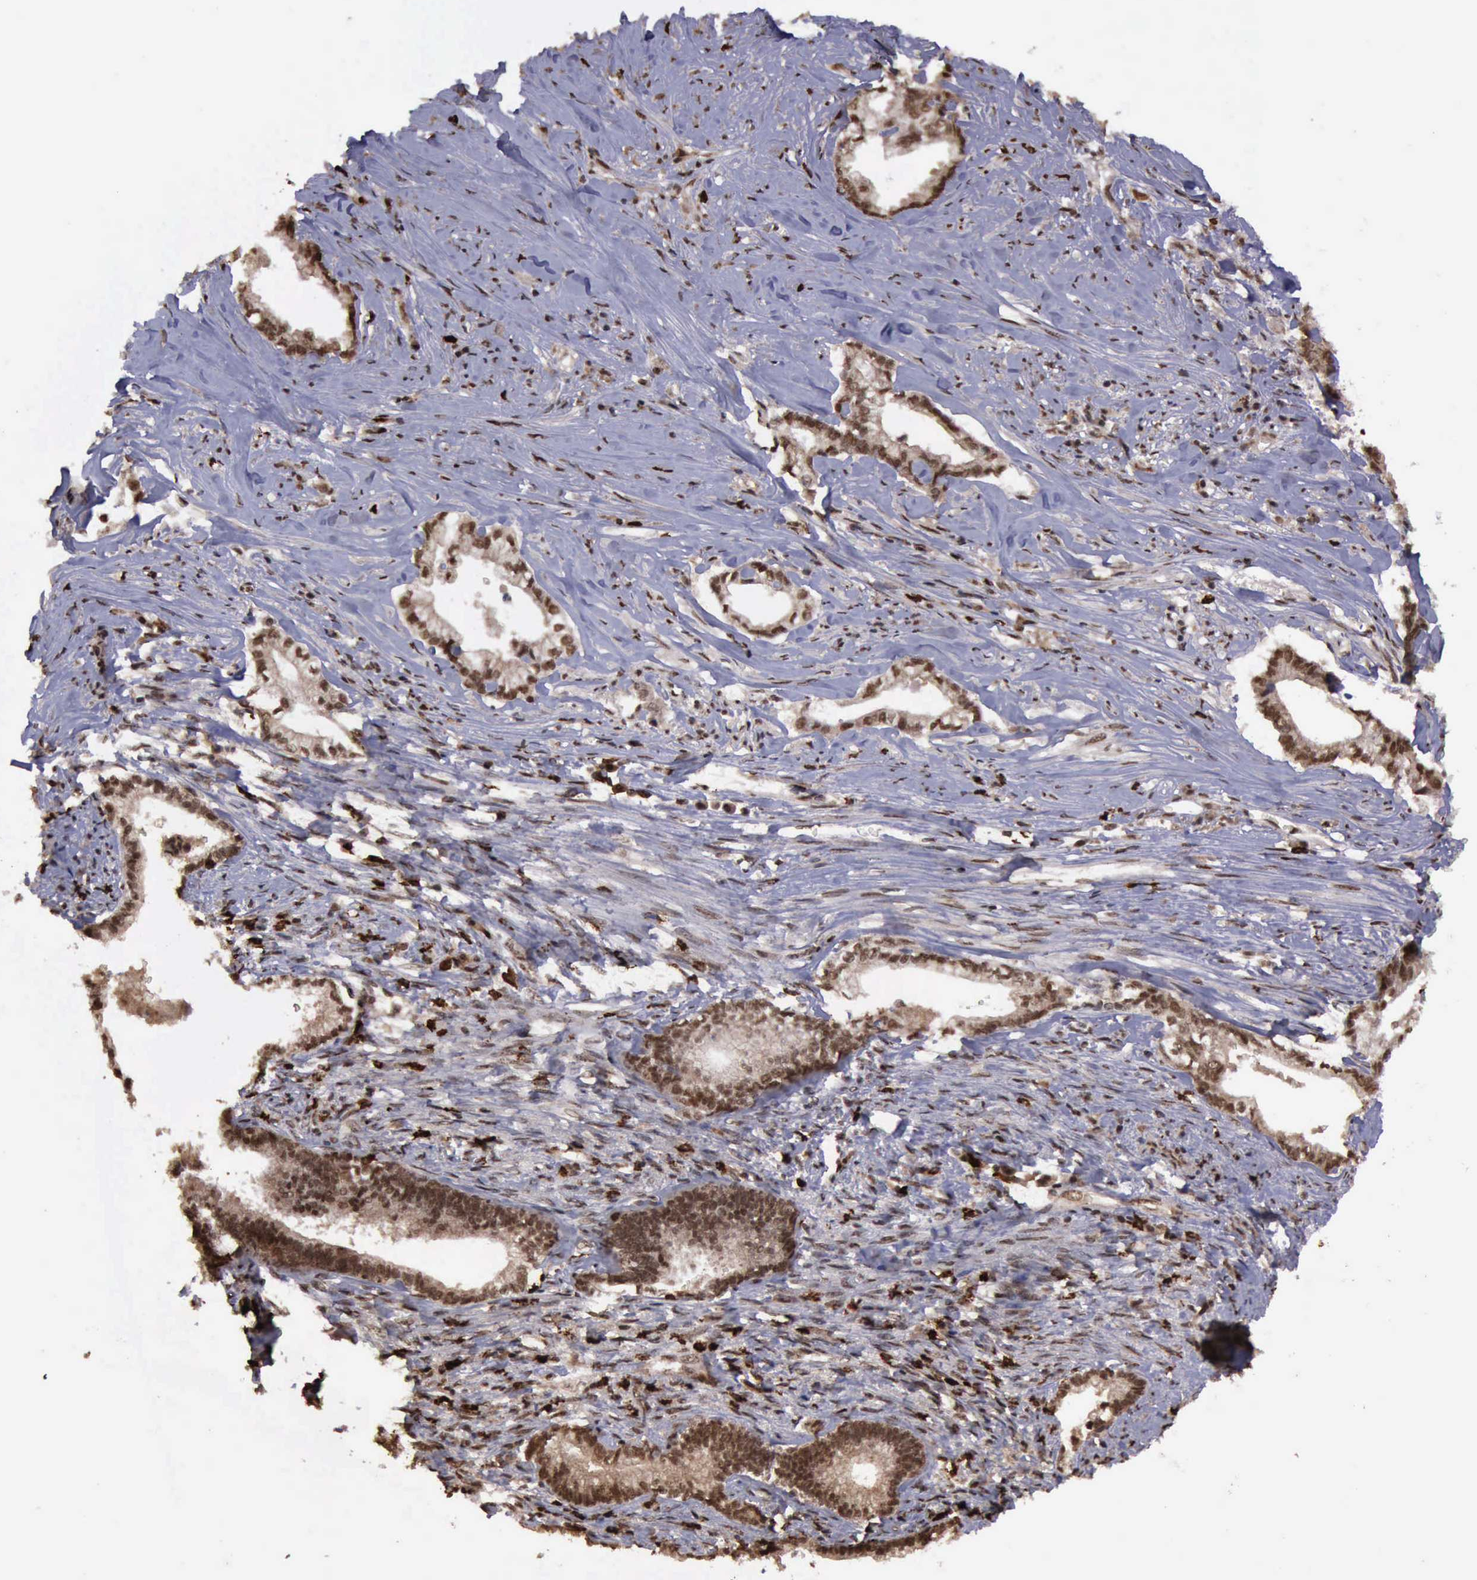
{"staining": {"intensity": "moderate", "quantity": ">75%", "location": "cytoplasmic/membranous,nuclear"}, "tissue": "liver cancer", "cell_type": "Tumor cells", "image_type": "cancer", "snomed": [{"axis": "morphology", "description": "Cholangiocarcinoma"}, {"axis": "topography", "description": "Liver"}], "caption": "Immunohistochemistry (IHC) micrograph of liver cholangiocarcinoma stained for a protein (brown), which exhibits medium levels of moderate cytoplasmic/membranous and nuclear expression in about >75% of tumor cells.", "gene": "TRMT2A", "patient": {"sex": "male", "age": 57}}